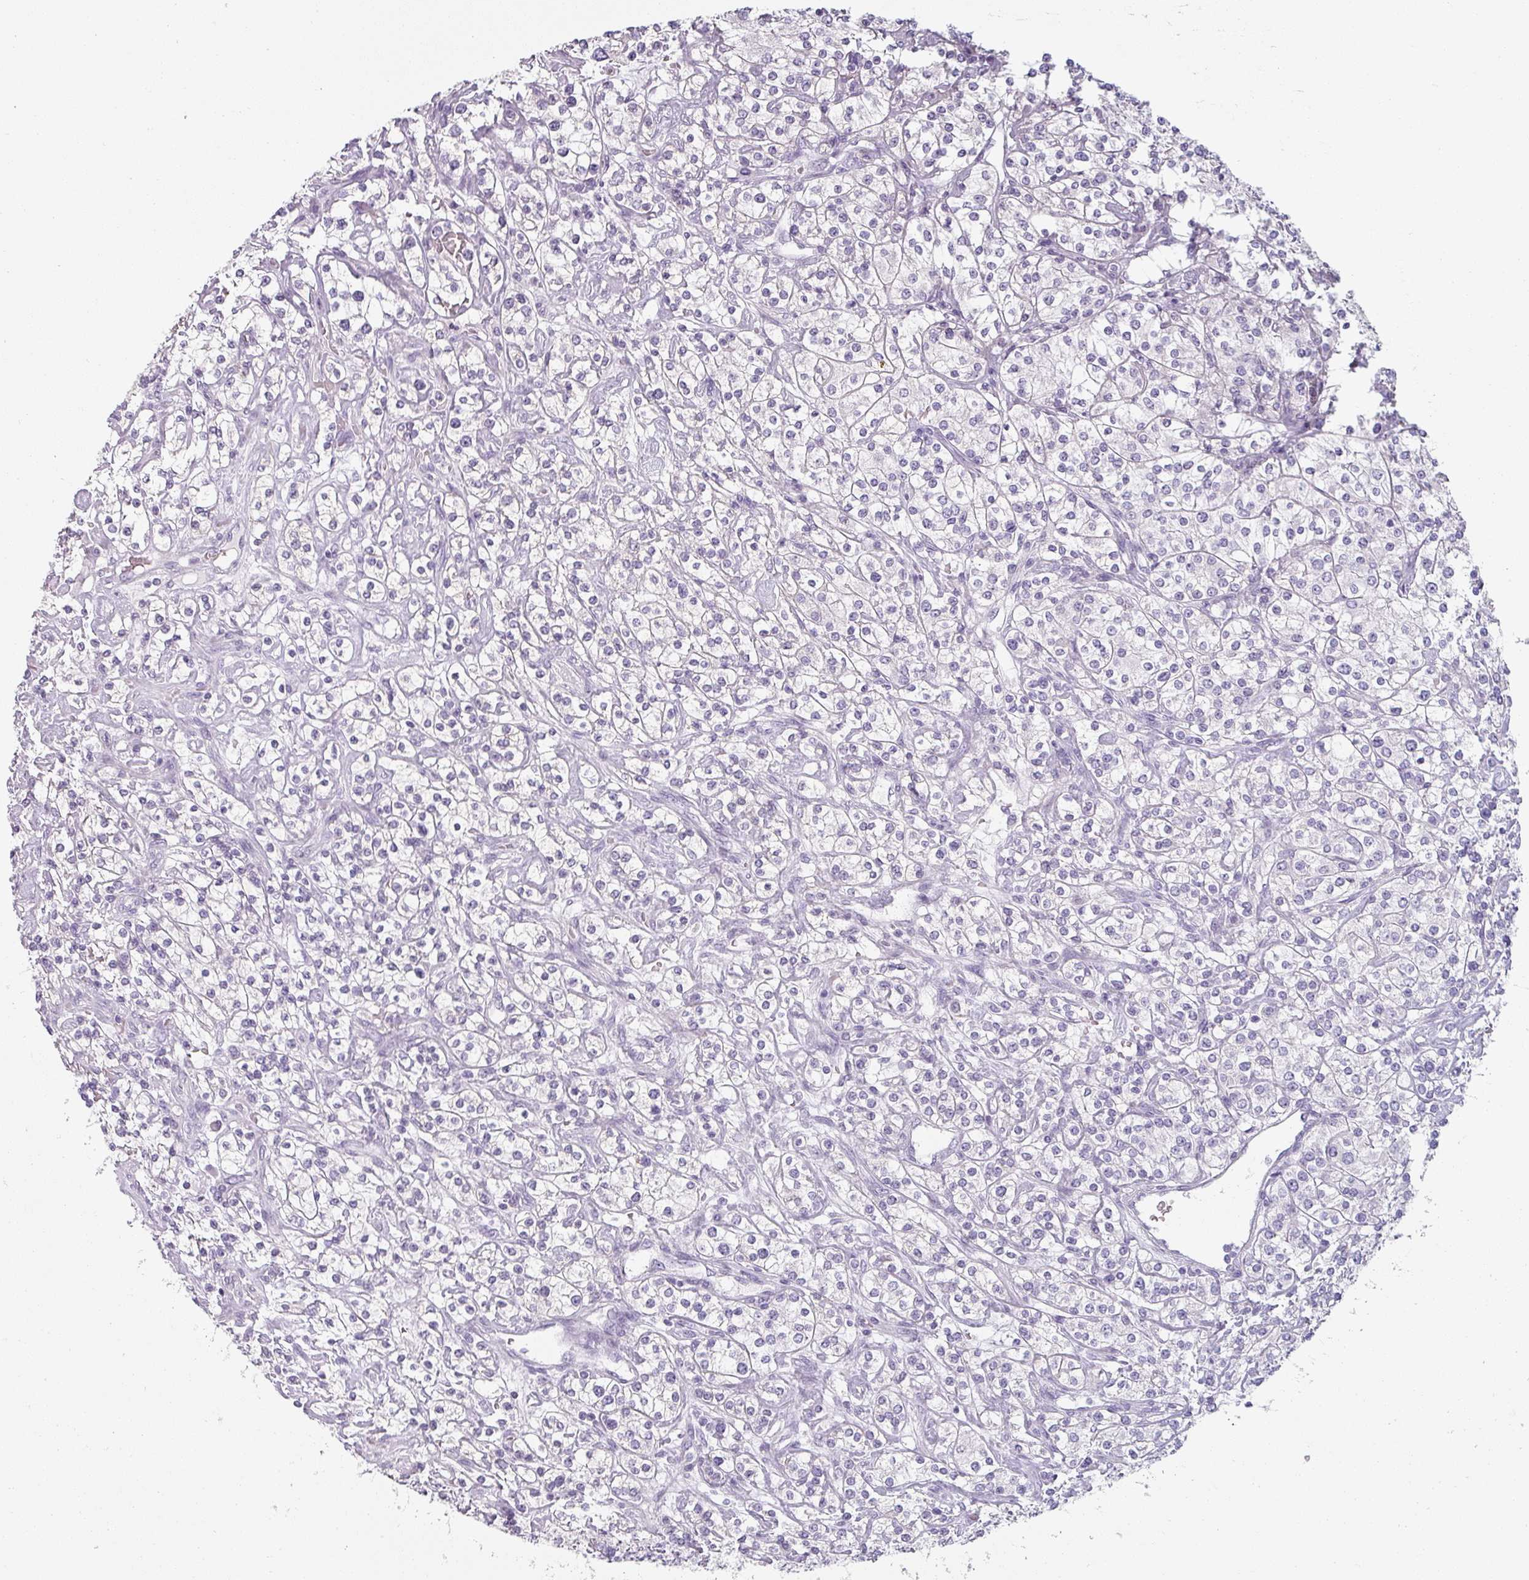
{"staining": {"intensity": "negative", "quantity": "none", "location": "none"}, "tissue": "renal cancer", "cell_type": "Tumor cells", "image_type": "cancer", "snomed": [{"axis": "morphology", "description": "Adenocarcinoma, NOS"}, {"axis": "topography", "description": "Kidney"}], "caption": "IHC image of renal cancer stained for a protein (brown), which displays no expression in tumor cells.", "gene": "SFTPA1", "patient": {"sex": "male", "age": 77}}